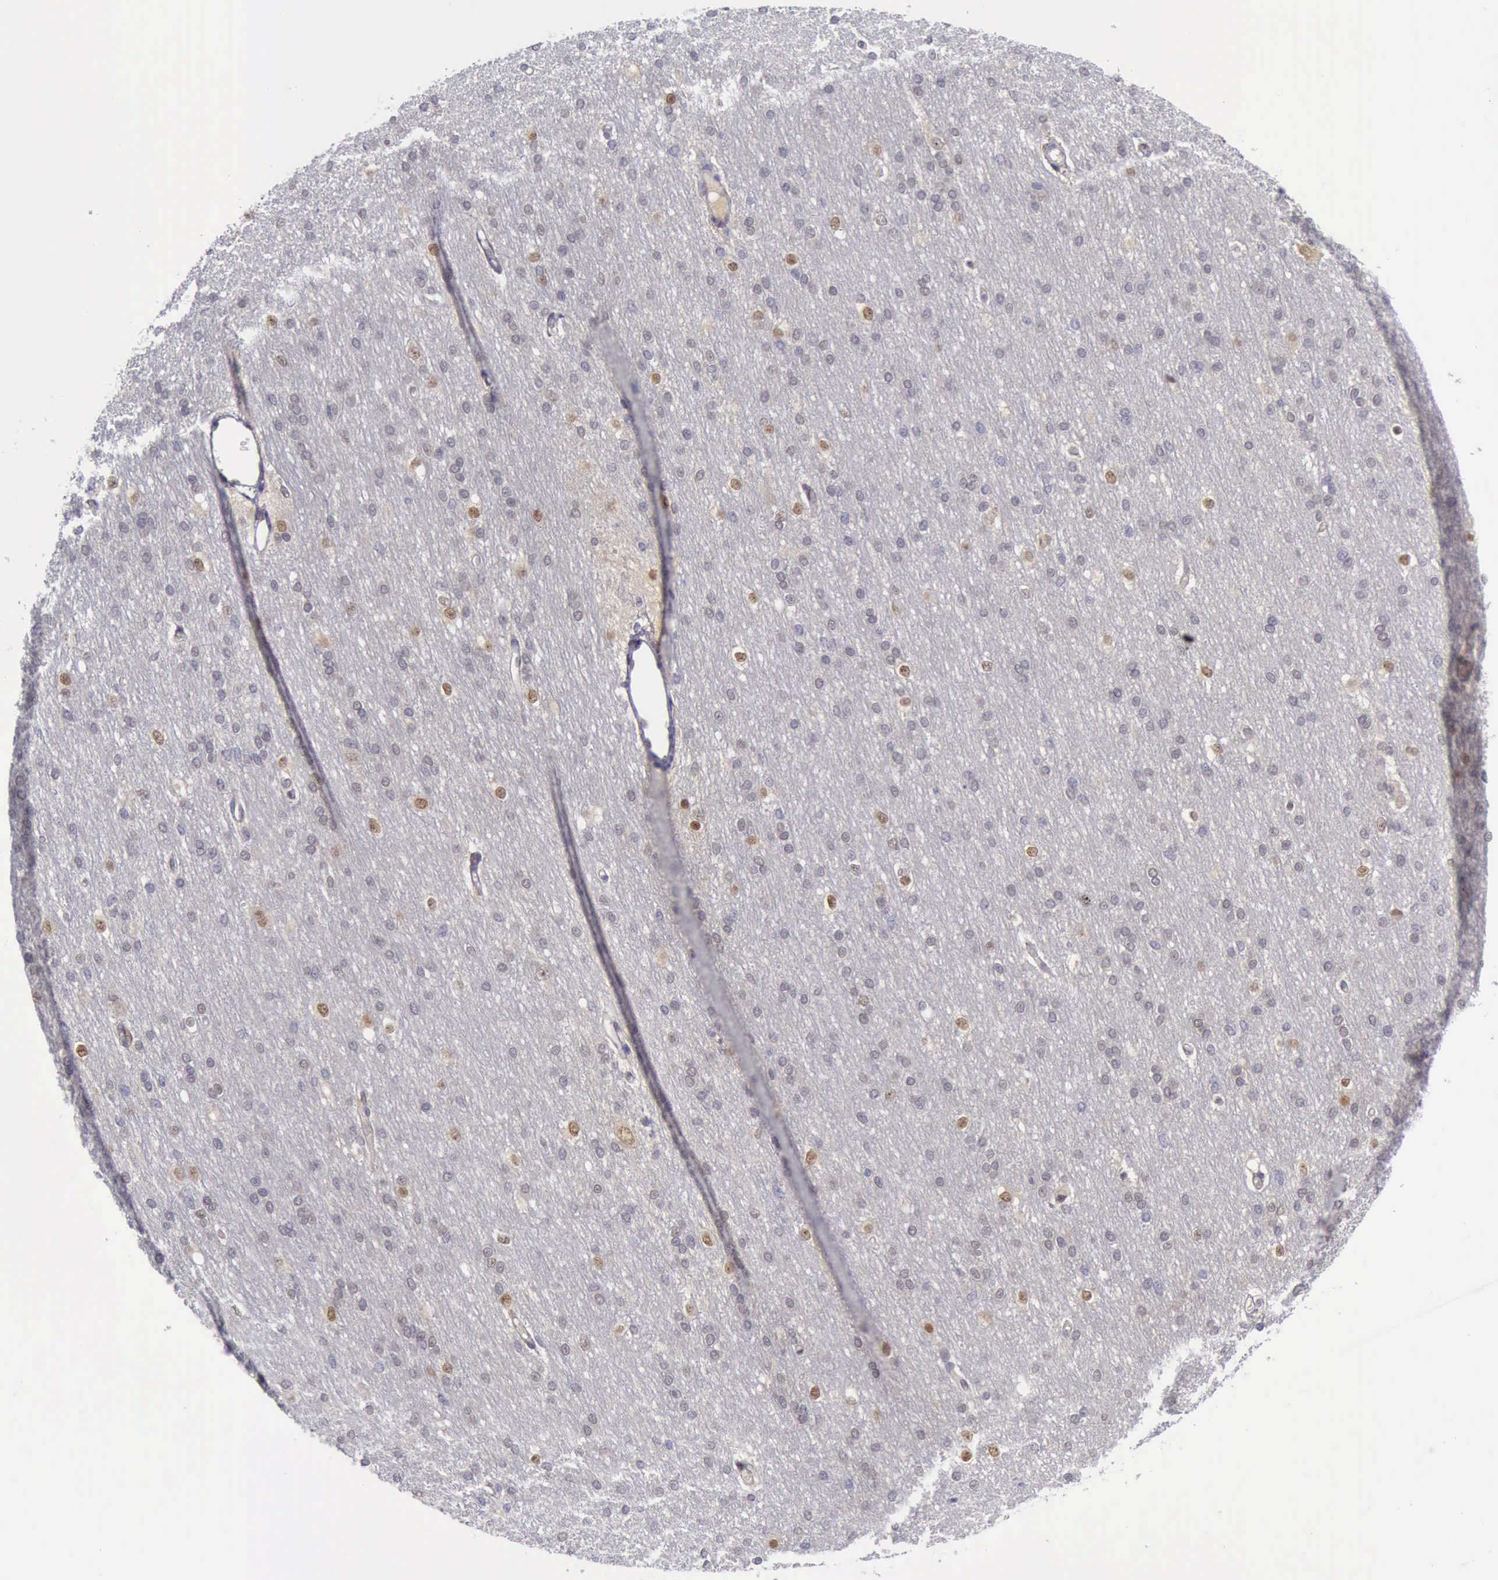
{"staining": {"intensity": "negative", "quantity": "none", "location": "none"}, "tissue": "cerebral cortex", "cell_type": "Endothelial cells", "image_type": "normal", "snomed": [{"axis": "morphology", "description": "Normal tissue, NOS"}, {"axis": "morphology", "description": "Inflammation, NOS"}, {"axis": "topography", "description": "Cerebral cortex"}], "caption": "DAB immunohistochemical staining of unremarkable human cerebral cortex demonstrates no significant positivity in endothelial cells.", "gene": "ARNT2", "patient": {"sex": "male", "age": 6}}